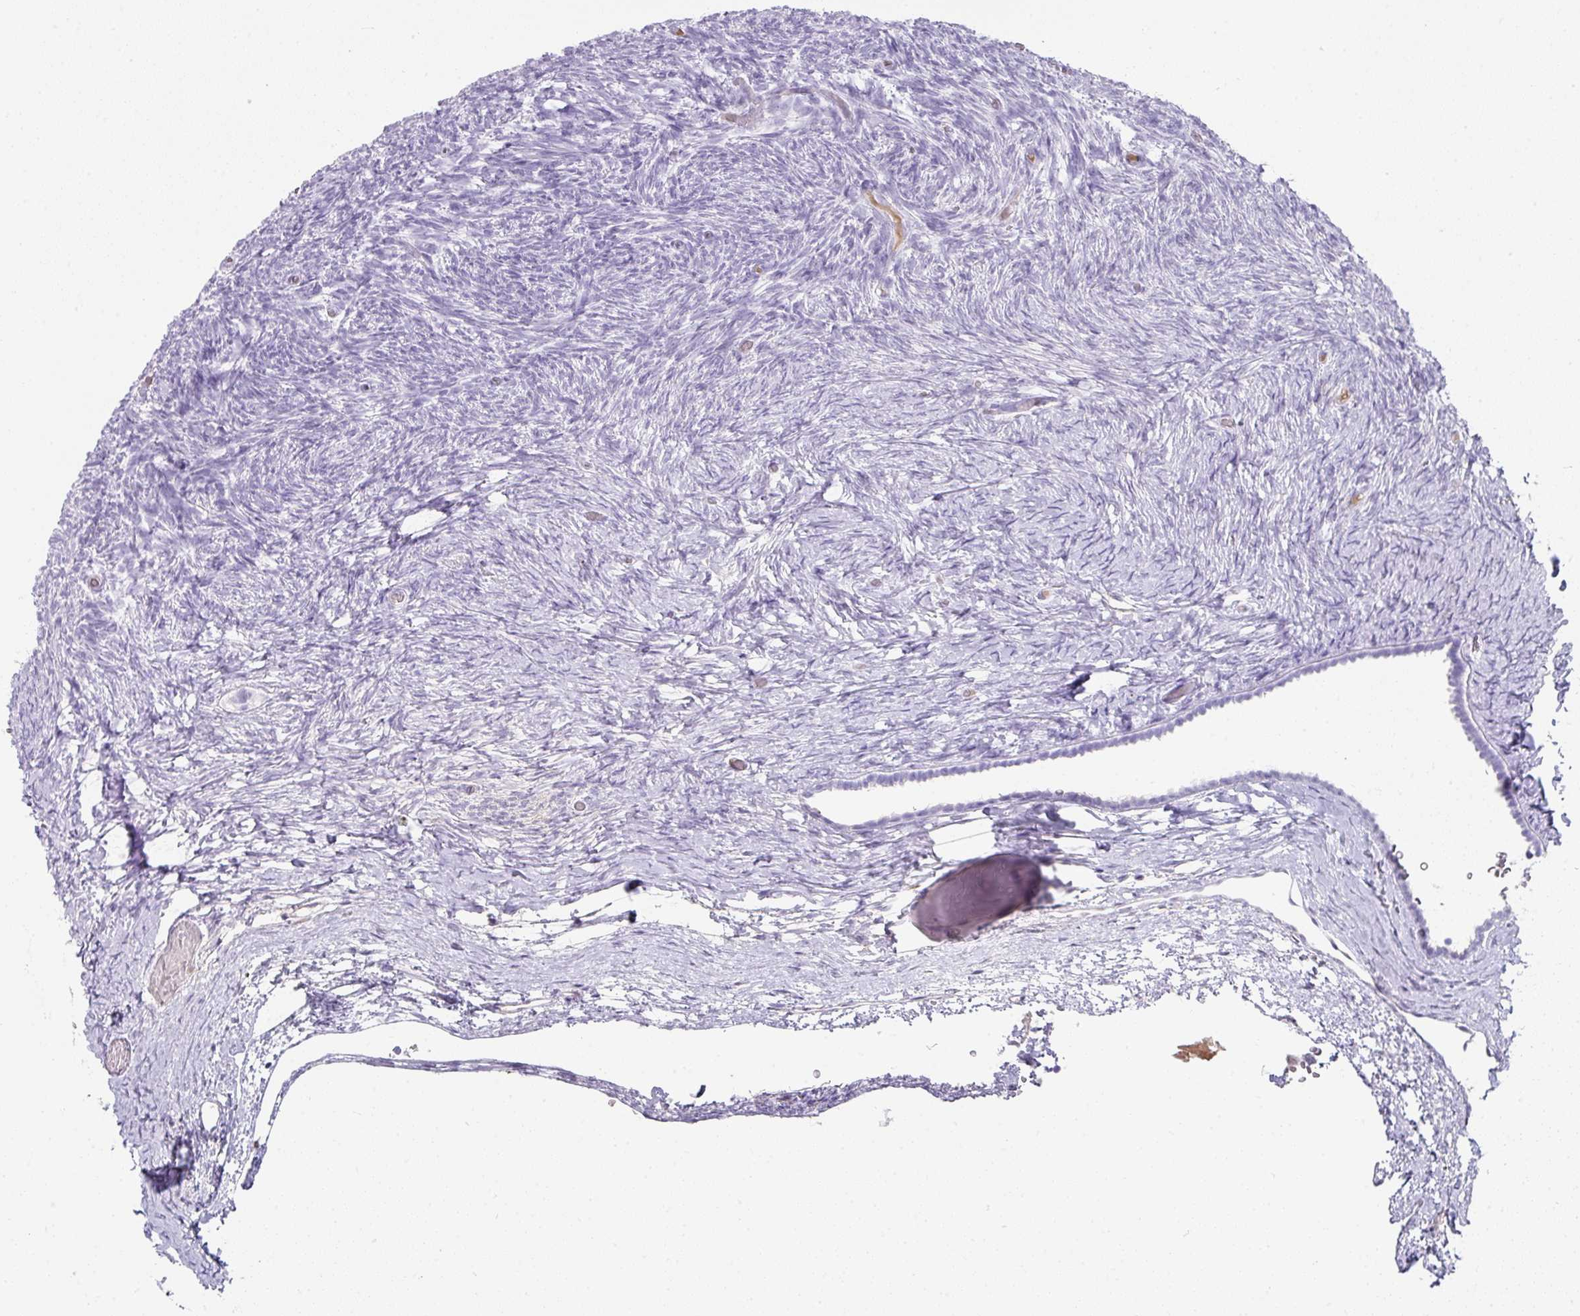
{"staining": {"intensity": "negative", "quantity": "none", "location": "none"}, "tissue": "ovary", "cell_type": "Follicle cells", "image_type": "normal", "snomed": [{"axis": "morphology", "description": "Normal tissue, NOS"}, {"axis": "topography", "description": "Ovary"}], "caption": "Immunohistochemistry photomicrograph of unremarkable ovary: ovary stained with DAB (3,3'-diaminobenzidine) displays no significant protein staining in follicle cells.", "gene": "OR52N1", "patient": {"sex": "female", "age": 39}}